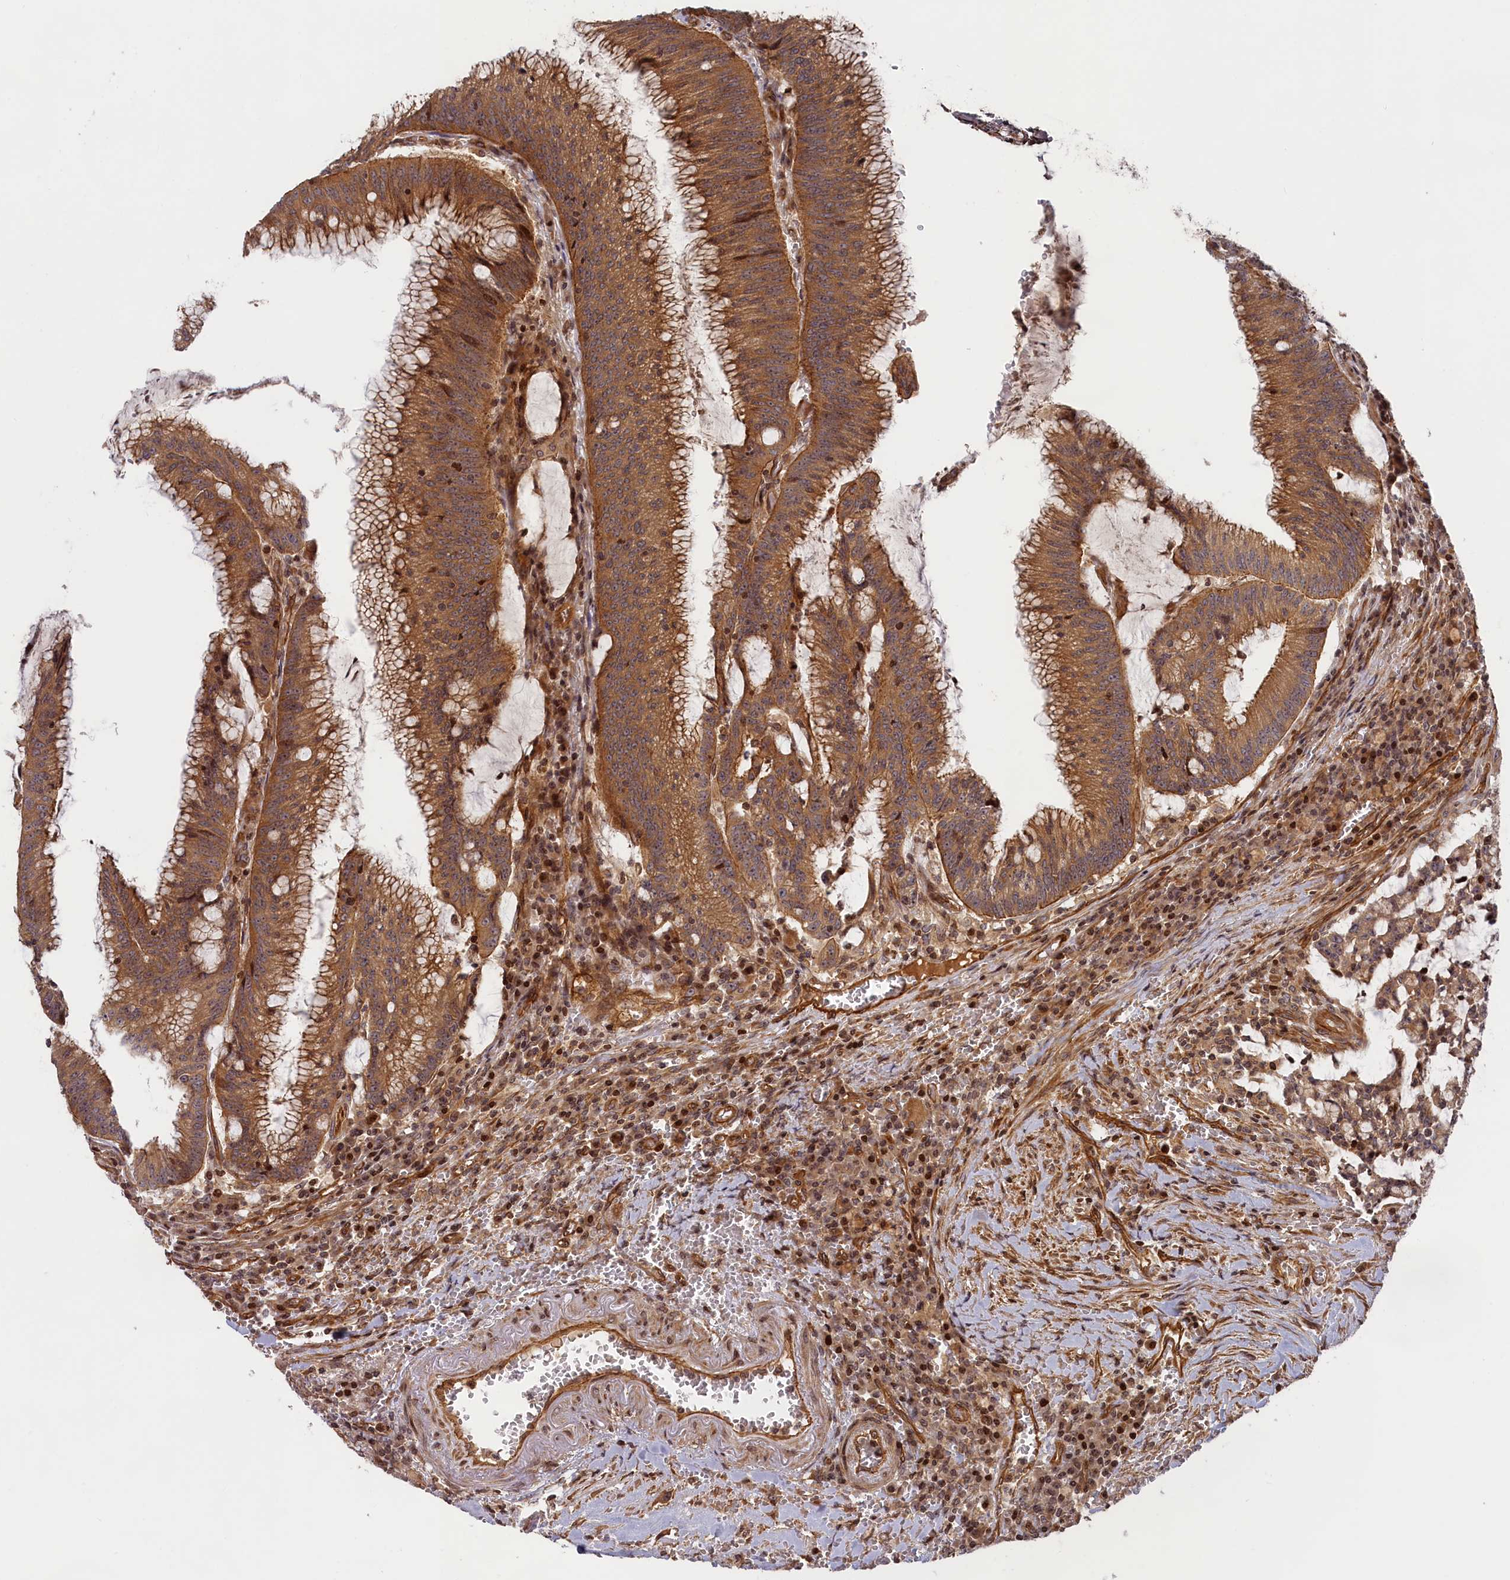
{"staining": {"intensity": "moderate", "quantity": ">75%", "location": "cytoplasmic/membranous"}, "tissue": "colorectal cancer", "cell_type": "Tumor cells", "image_type": "cancer", "snomed": [{"axis": "morphology", "description": "Adenocarcinoma, NOS"}, {"axis": "topography", "description": "Rectum"}], "caption": "An immunohistochemistry histopathology image of tumor tissue is shown. Protein staining in brown shows moderate cytoplasmic/membranous positivity in colorectal adenocarcinoma within tumor cells.", "gene": "CEP44", "patient": {"sex": "female", "age": 77}}